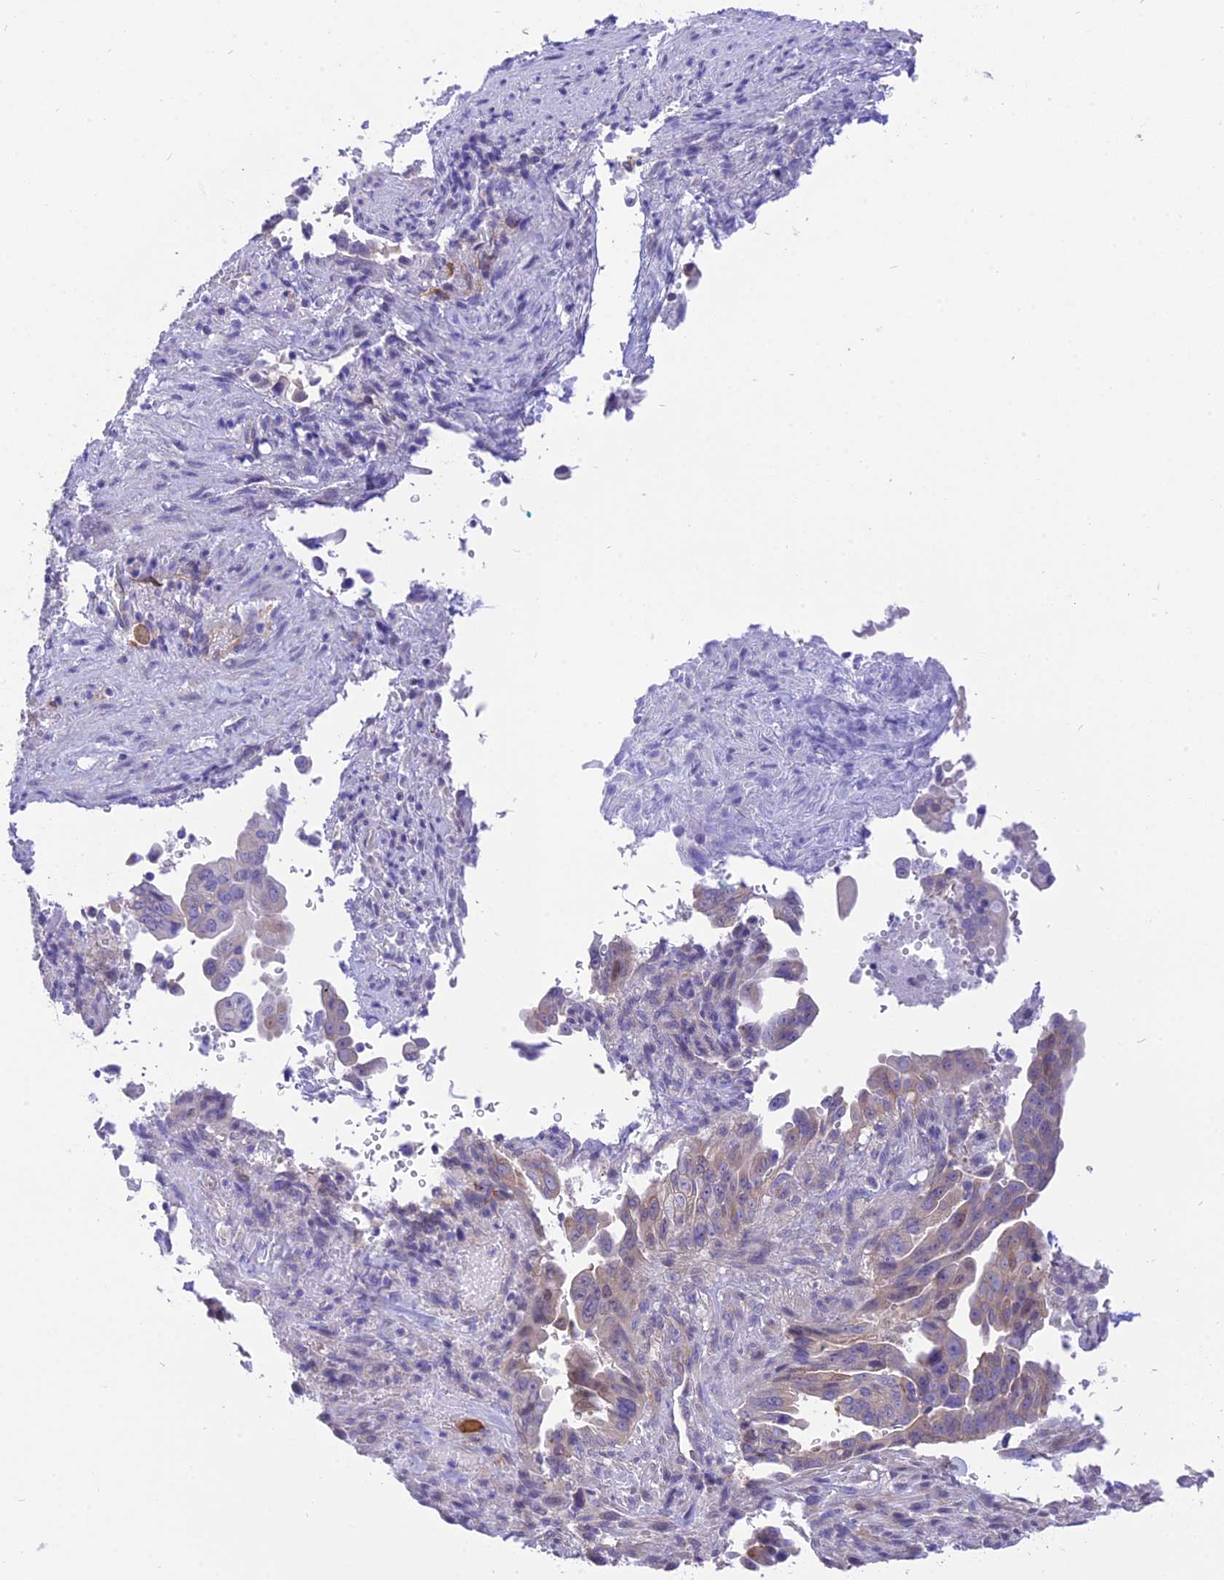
{"staining": {"intensity": "weak", "quantity": "<25%", "location": "cytoplasmic/membranous"}, "tissue": "pancreatic cancer", "cell_type": "Tumor cells", "image_type": "cancer", "snomed": [{"axis": "morphology", "description": "Adenocarcinoma, NOS"}, {"axis": "topography", "description": "Pancreas"}], "caption": "Immunohistochemistry photomicrograph of neoplastic tissue: human pancreatic adenocarcinoma stained with DAB shows no significant protein staining in tumor cells.", "gene": "DCAF16", "patient": {"sex": "male", "age": 70}}